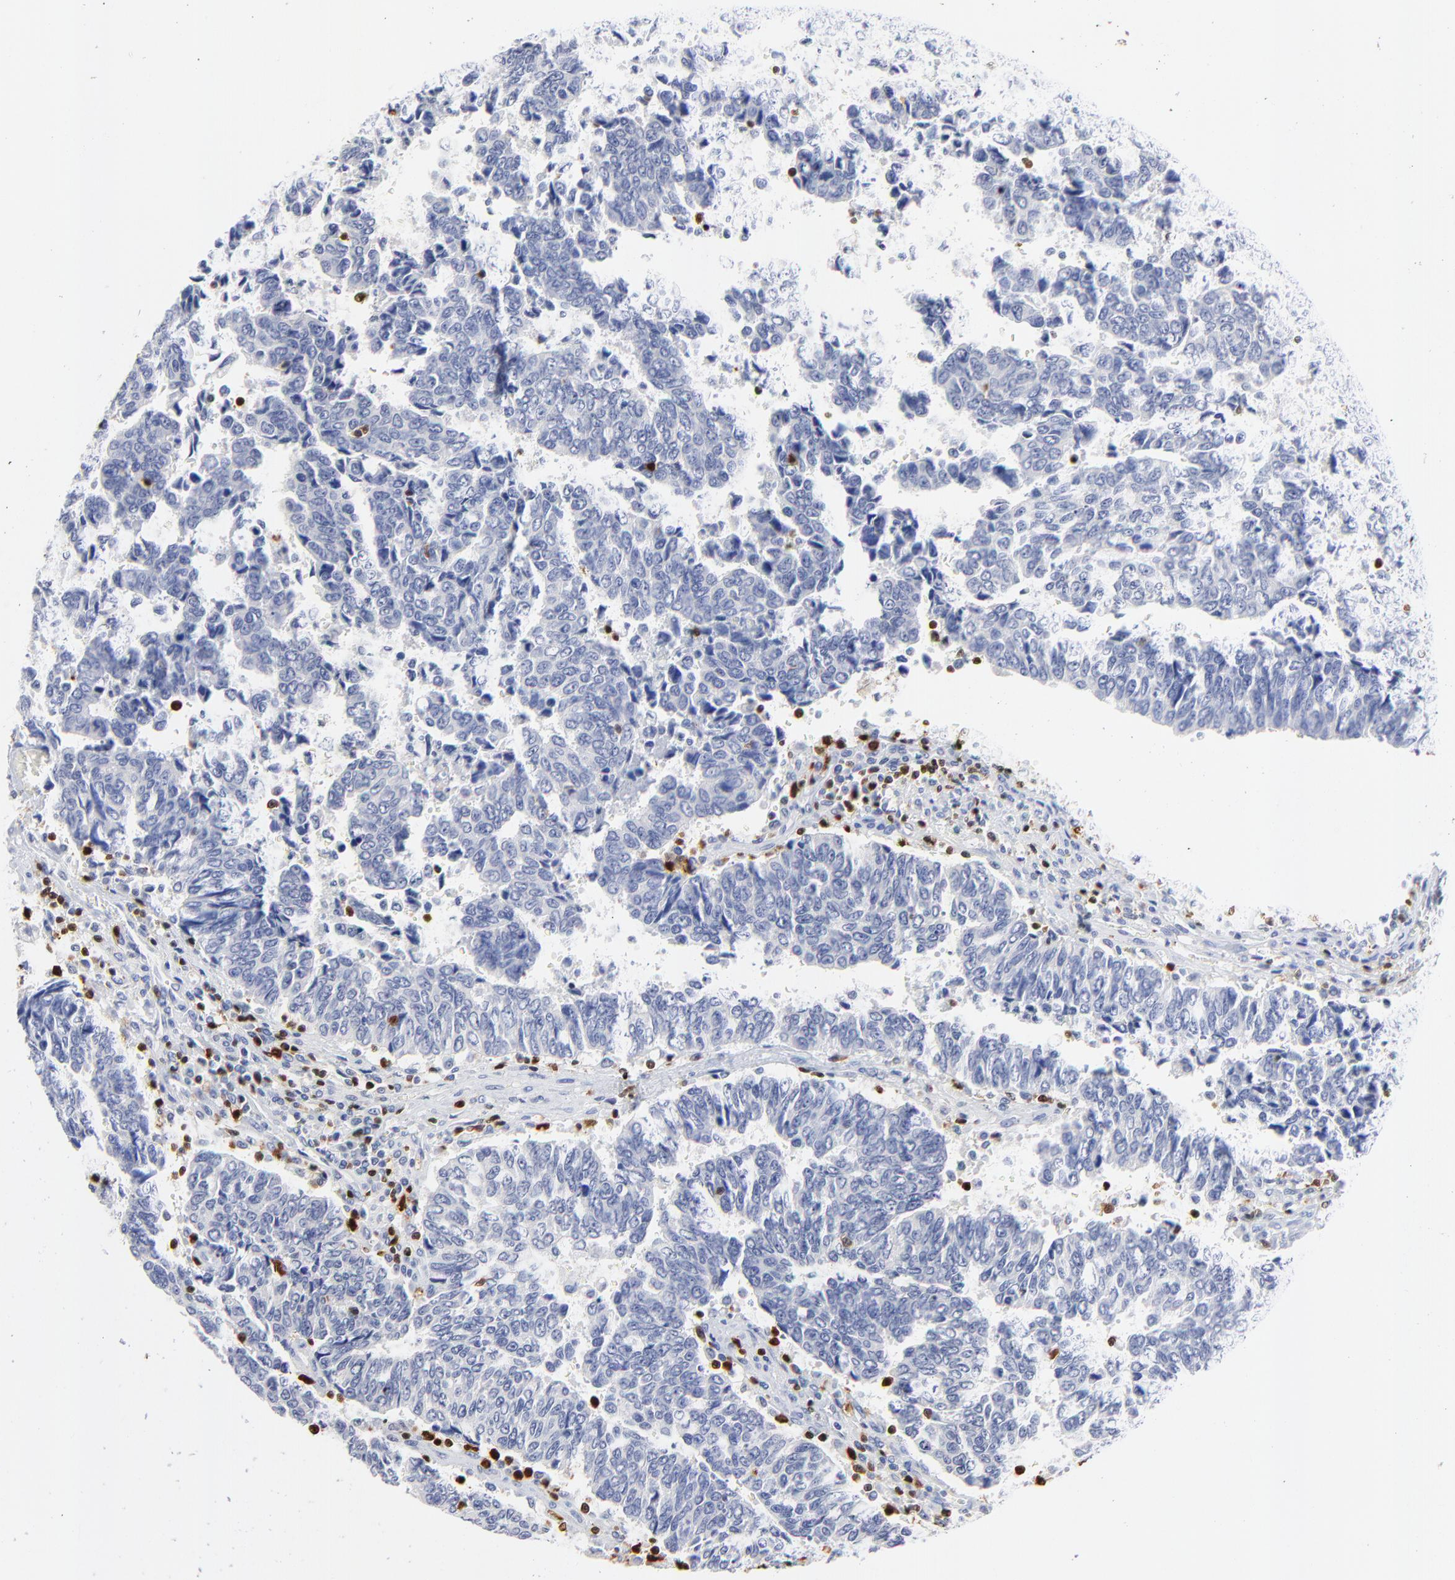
{"staining": {"intensity": "negative", "quantity": "none", "location": "none"}, "tissue": "urothelial cancer", "cell_type": "Tumor cells", "image_type": "cancer", "snomed": [{"axis": "morphology", "description": "Urothelial carcinoma, High grade"}, {"axis": "topography", "description": "Urinary bladder"}], "caption": "Urothelial carcinoma (high-grade) stained for a protein using immunohistochemistry demonstrates no expression tumor cells.", "gene": "ZAP70", "patient": {"sex": "male", "age": 86}}